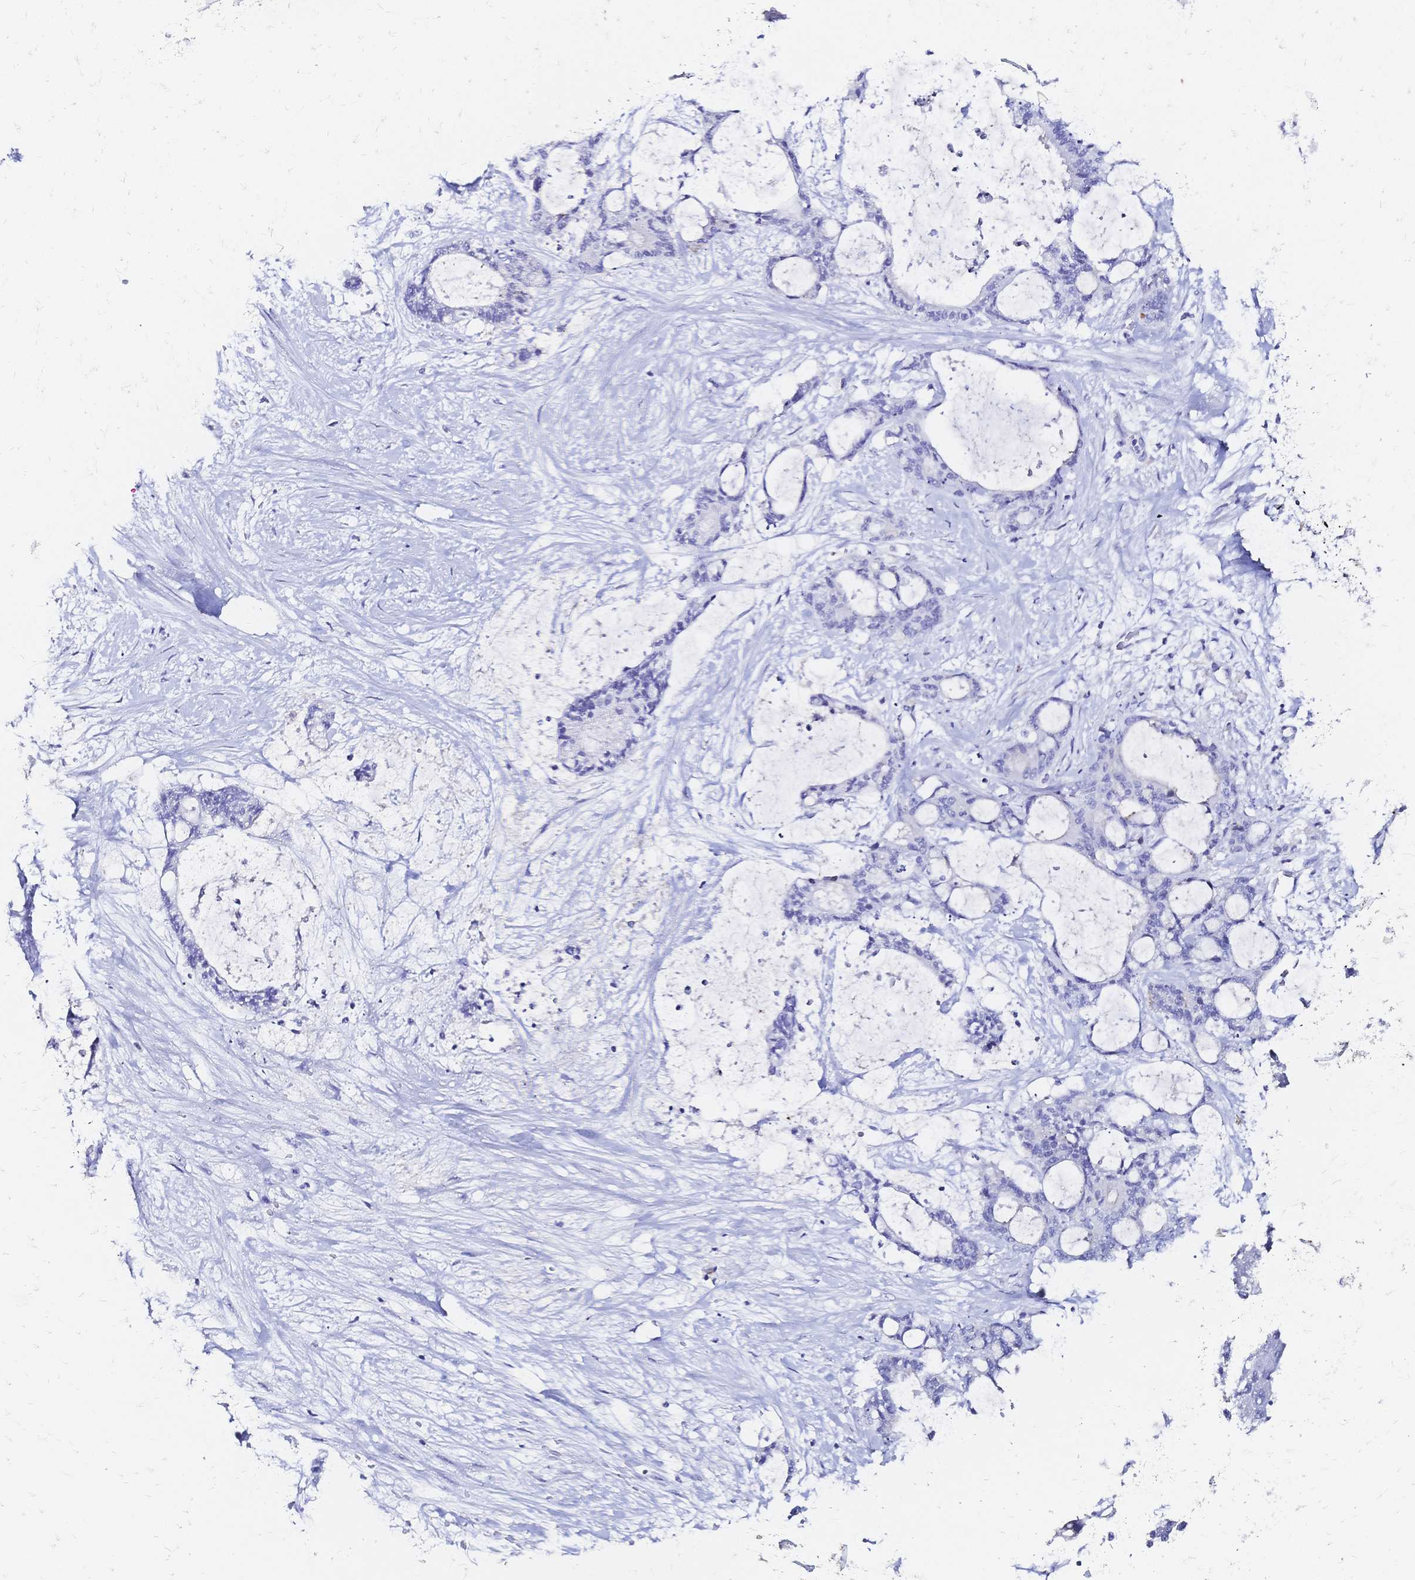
{"staining": {"intensity": "negative", "quantity": "none", "location": "none"}, "tissue": "liver cancer", "cell_type": "Tumor cells", "image_type": "cancer", "snomed": [{"axis": "morphology", "description": "Normal tissue, NOS"}, {"axis": "morphology", "description": "Cholangiocarcinoma"}, {"axis": "topography", "description": "Liver"}, {"axis": "topography", "description": "Peripheral nerve tissue"}], "caption": "DAB immunohistochemical staining of human liver cancer (cholangiocarcinoma) shows no significant expression in tumor cells. (DAB (3,3'-diaminobenzidine) immunohistochemistry with hematoxylin counter stain).", "gene": "SLC5A1", "patient": {"sex": "female", "age": 73}}